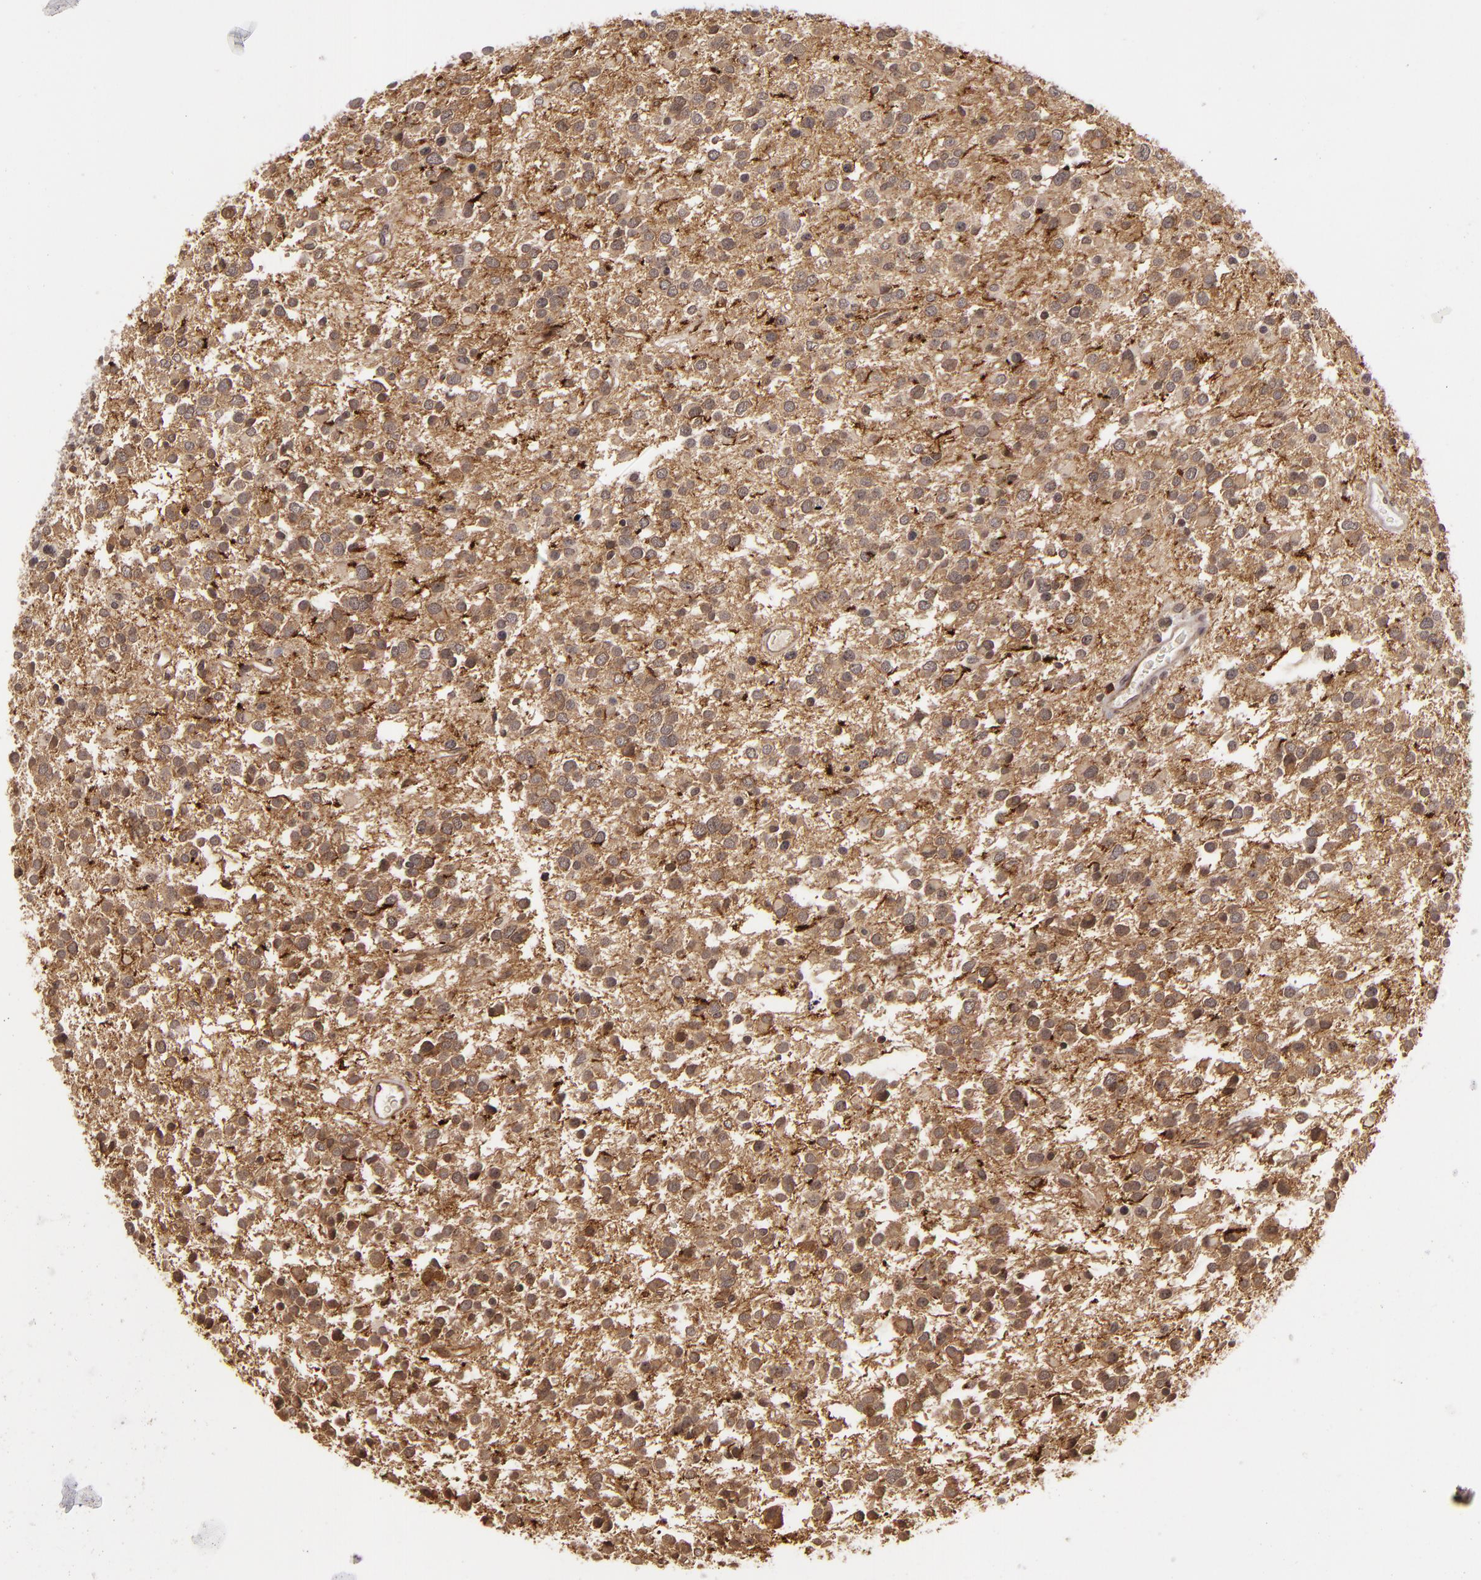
{"staining": {"intensity": "strong", "quantity": ">75%", "location": "cytoplasmic/membranous,nuclear"}, "tissue": "glioma", "cell_type": "Tumor cells", "image_type": "cancer", "snomed": [{"axis": "morphology", "description": "Glioma, malignant, Low grade"}, {"axis": "topography", "description": "Brain"}], "caption": "The immunohistochemical stain highlights strong cytoplasmic/membranous and nuclear expression in tumor cells of malignant low-grade glioma tissue.", "gene": "ZBTB33", "patient": {"sex": "female", "age": 36}}